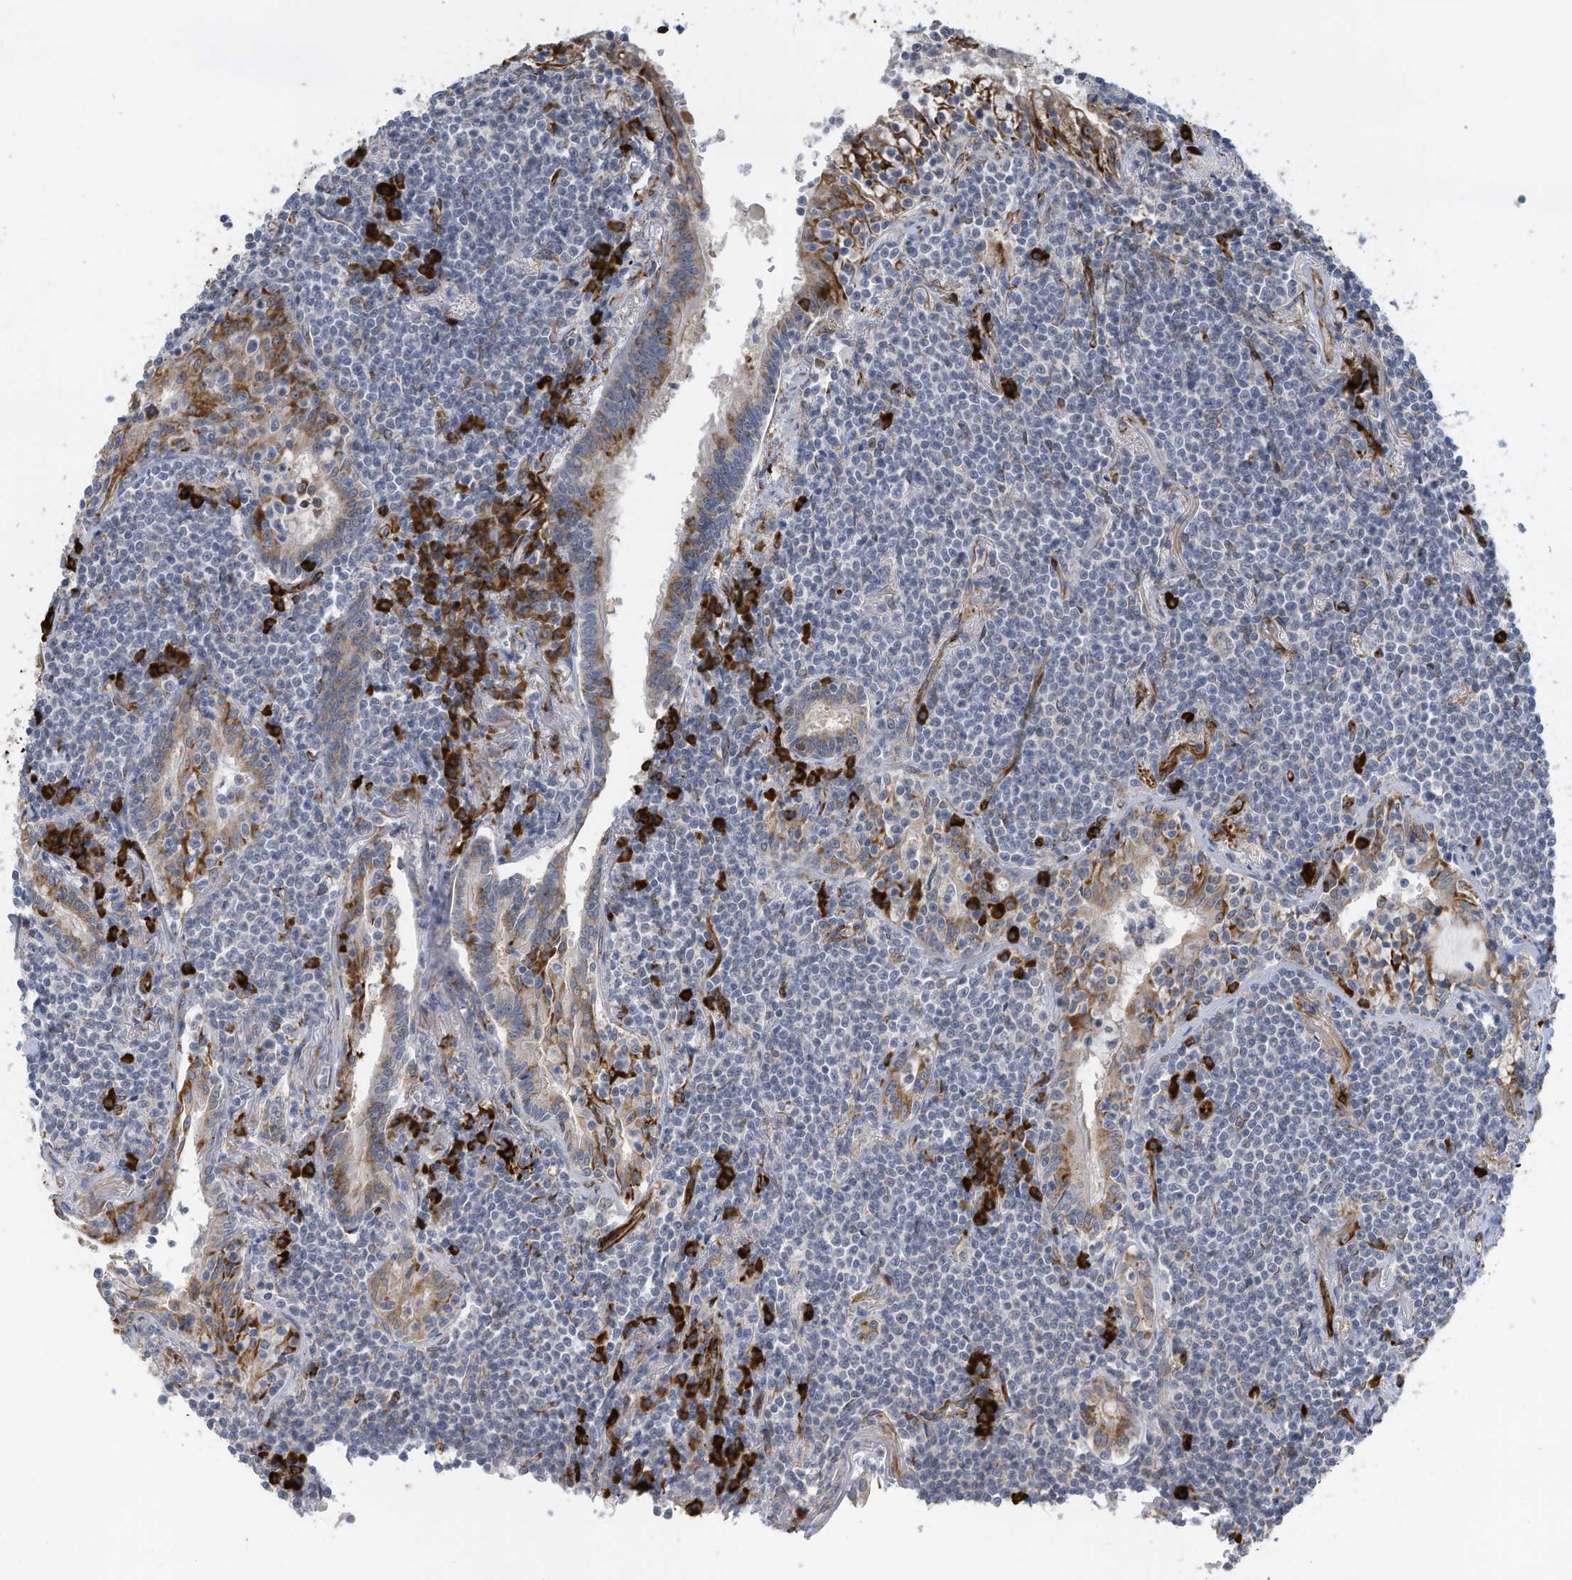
{"staining": {"intensity": "negative", "quantity": "none", "location": "none"}, "tissue": "lymphoma", "cell_type": "Tumor cells", "image_type": "cancer", "snomed": [{"axis": "morphology", "description": "Malignant lymphoma, non-Hodgkin's type, Low grade"}, {"axis": "topography", "description": "Lung"}], "caption": "Tumor cells are negative for protein expression in human malignant lymphoma, non-Hodgkin's type (low-grade).", "gene": "ZBTB45", "patient": {"sex": "female", "age": 71}}